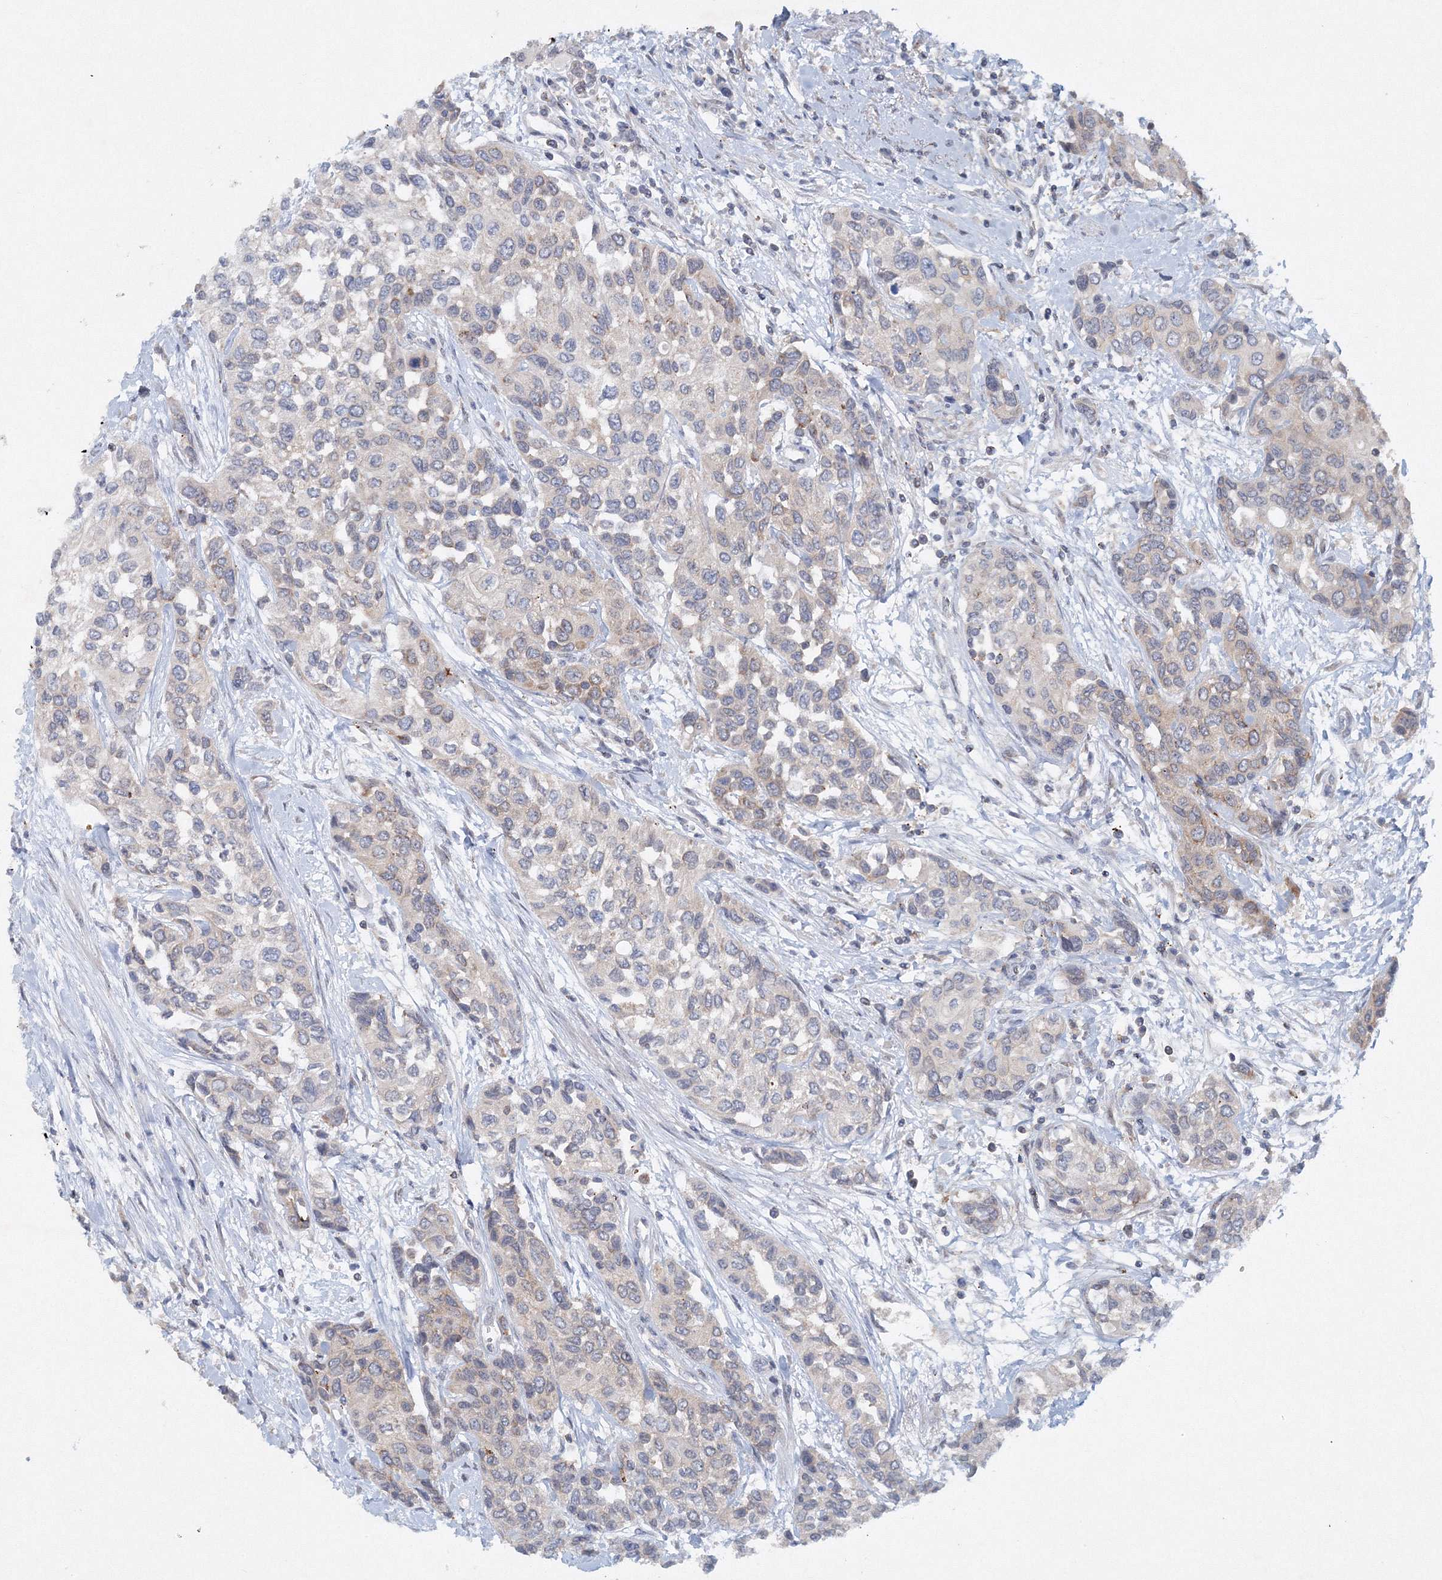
{"staining": {"intensity": "weak", "quantity": "<25%", "location": "cytoplasmic/membranous"}, "tissue": "urothelial cancer", "cell_type": "Tumor cells", "image_type": "cancer", "snomed": [{"axis": "morphology", "description": "Normal tissue, NOS"}, {"axis": "morphology", "description": "Urothelial carcinoma, High grade"}, {"axis": "topography", "description": "Vascular tissue"}, {"axis": "topography", "description": "Urinary bladder"}], "caption": "Protein analysis of urothelial carcinoma (high-grade) demonstrates no significant positivity in tumor cells. The staining was performed using DAB to visualize the protein expression in brown, while the nuclei were stained in blue with hematoxylin (Magnification: 20x).", "gene": "SH3BP5", "patient": {"sex": "female", "age": 56}}